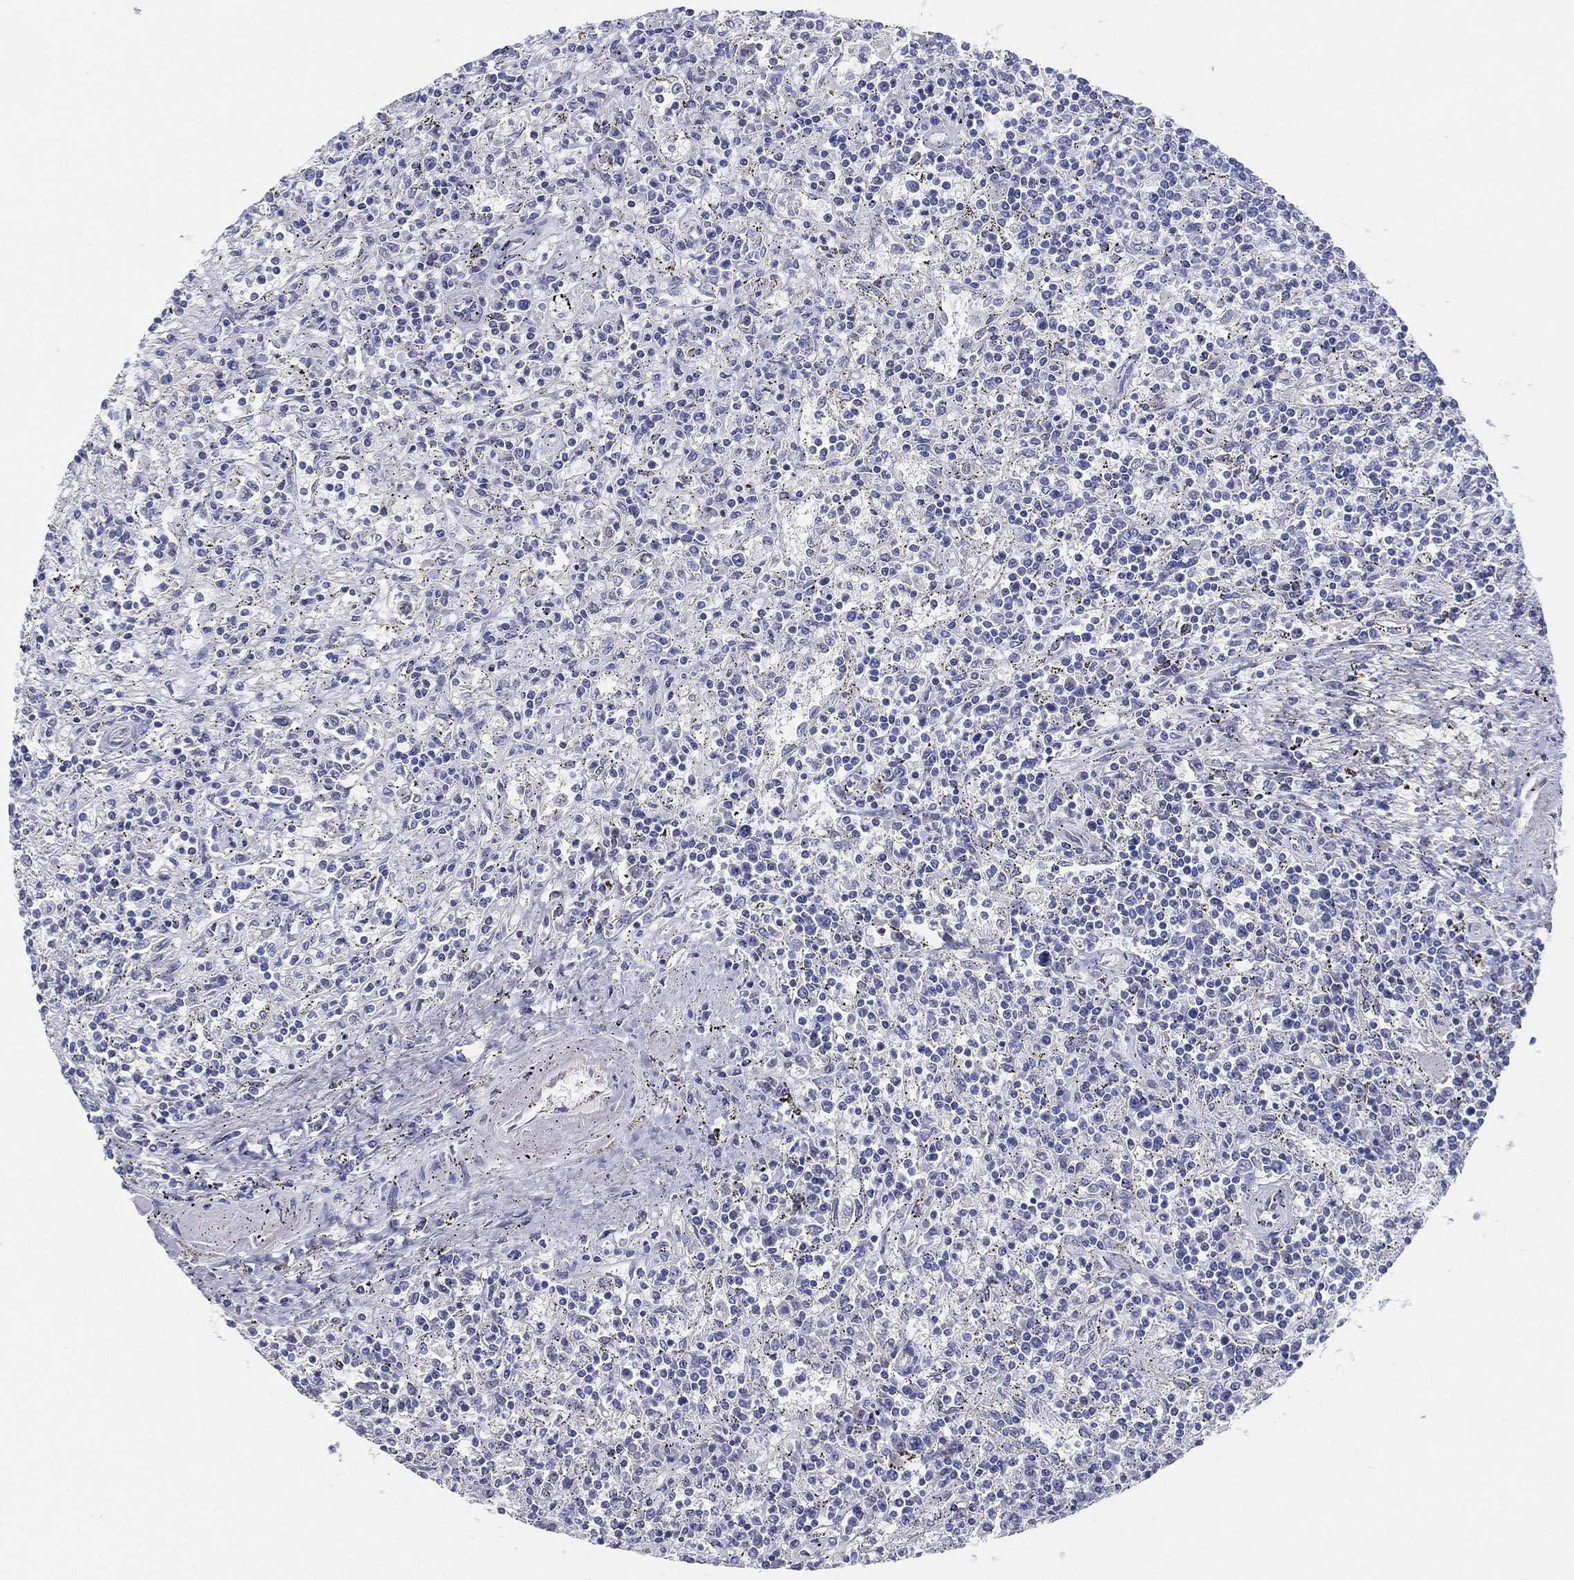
{"staining": {"intensity": "negative", "quantity": "none", "location": "none"}, "tissue": "lymphoma", "cell_type": "Tumor cells", "image_type": "cancer", "snomed": [{"axis": "morphology", "description": "Malignant lymphoma, non-Hodgkin's type, Low grade"}, {"axis": "topography", "description": "Spleen"}], "caption": "High power microscopy histopathology image of an IHC image of low-grade malignant lymphoma, non-Hodgkin's type, revealing no significant staining in tumor cells.", "gene": "MLF1", "patient": {"sex": "male", "age": 62}}